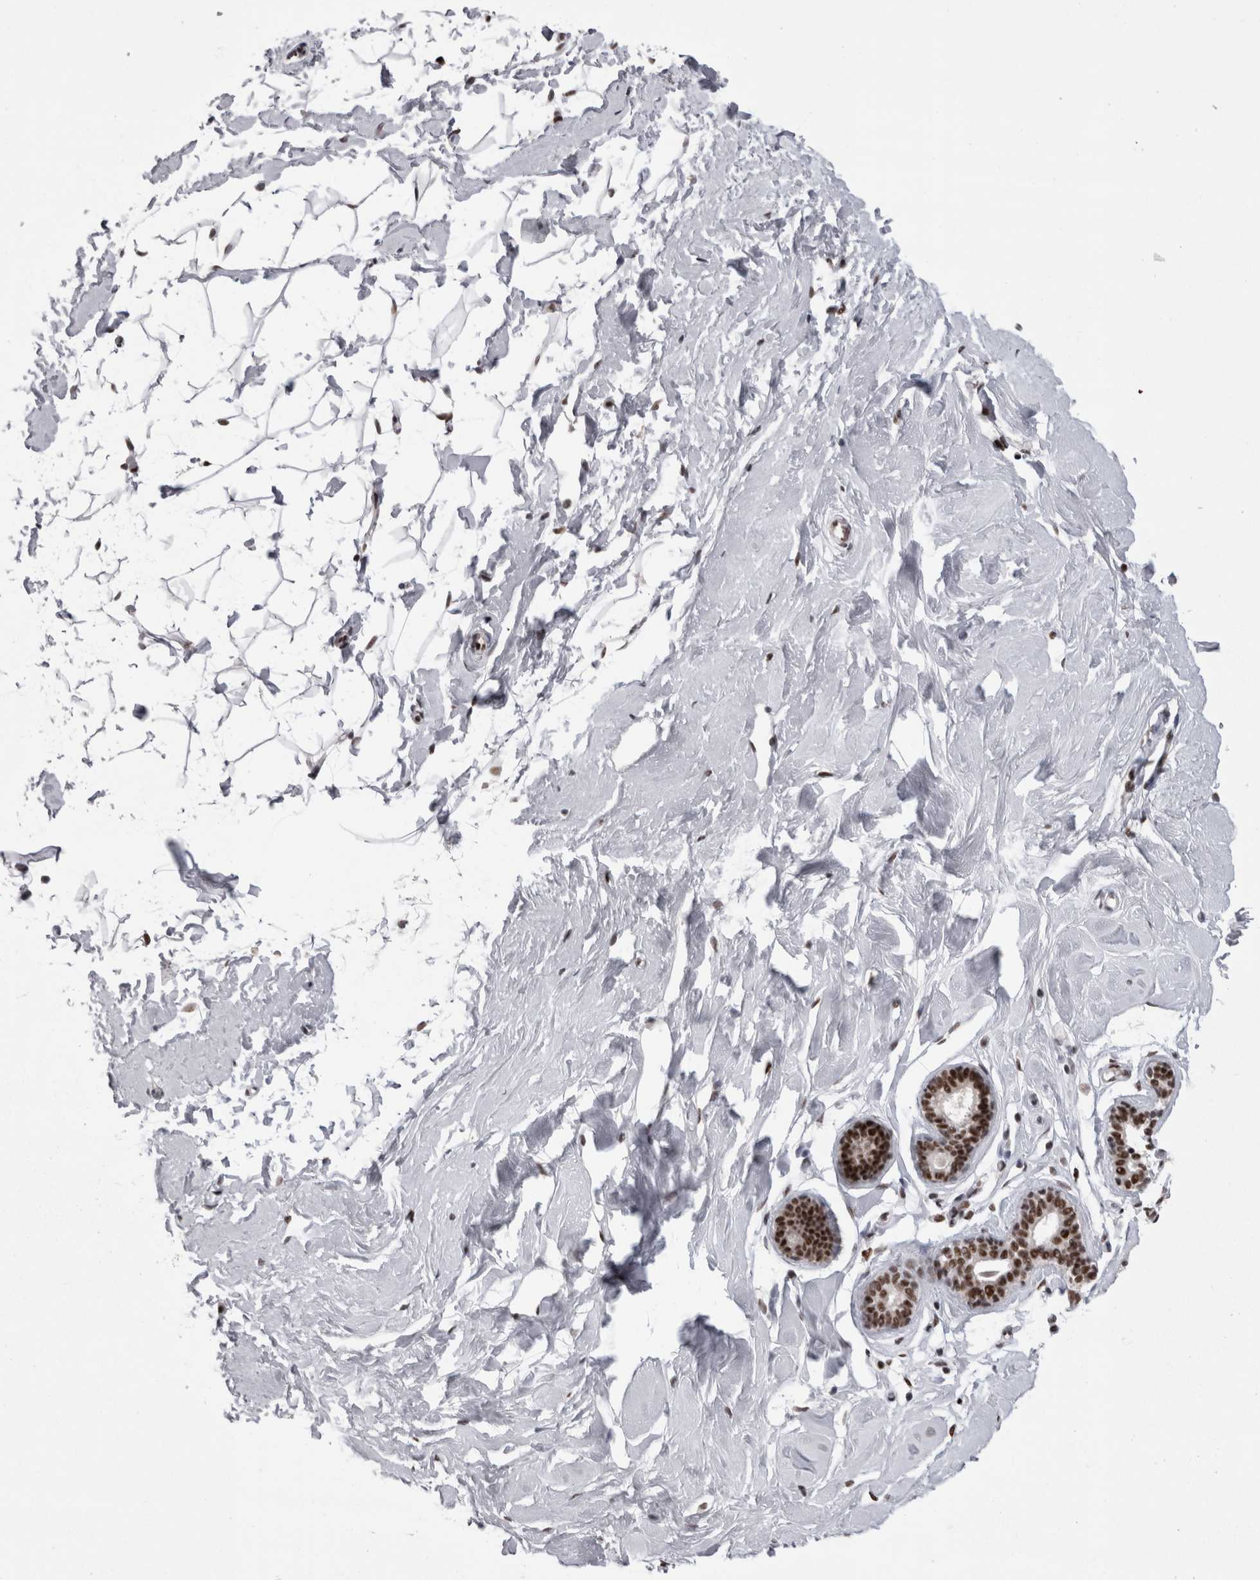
{"staining": {"intensity": "moderate", "quantity": ">75%", "location": "nuclear"}, "tissue": "breast", "cell_type": "Adipocytes", "image_type": "normal", "snomed": [{"axis": "morphology", "description": "Normal tissue, NOS"}, {"axis": "topography", "description": "Breast"}], "caption": "This histopathology image reveals immunohistochemistry staining of unremarkable breast, with medium moderate nuclear positivity in approximately >75% of adipocytes.", "gene": "SNRNP40", "patient": {"sex": "female", "age": 23}}